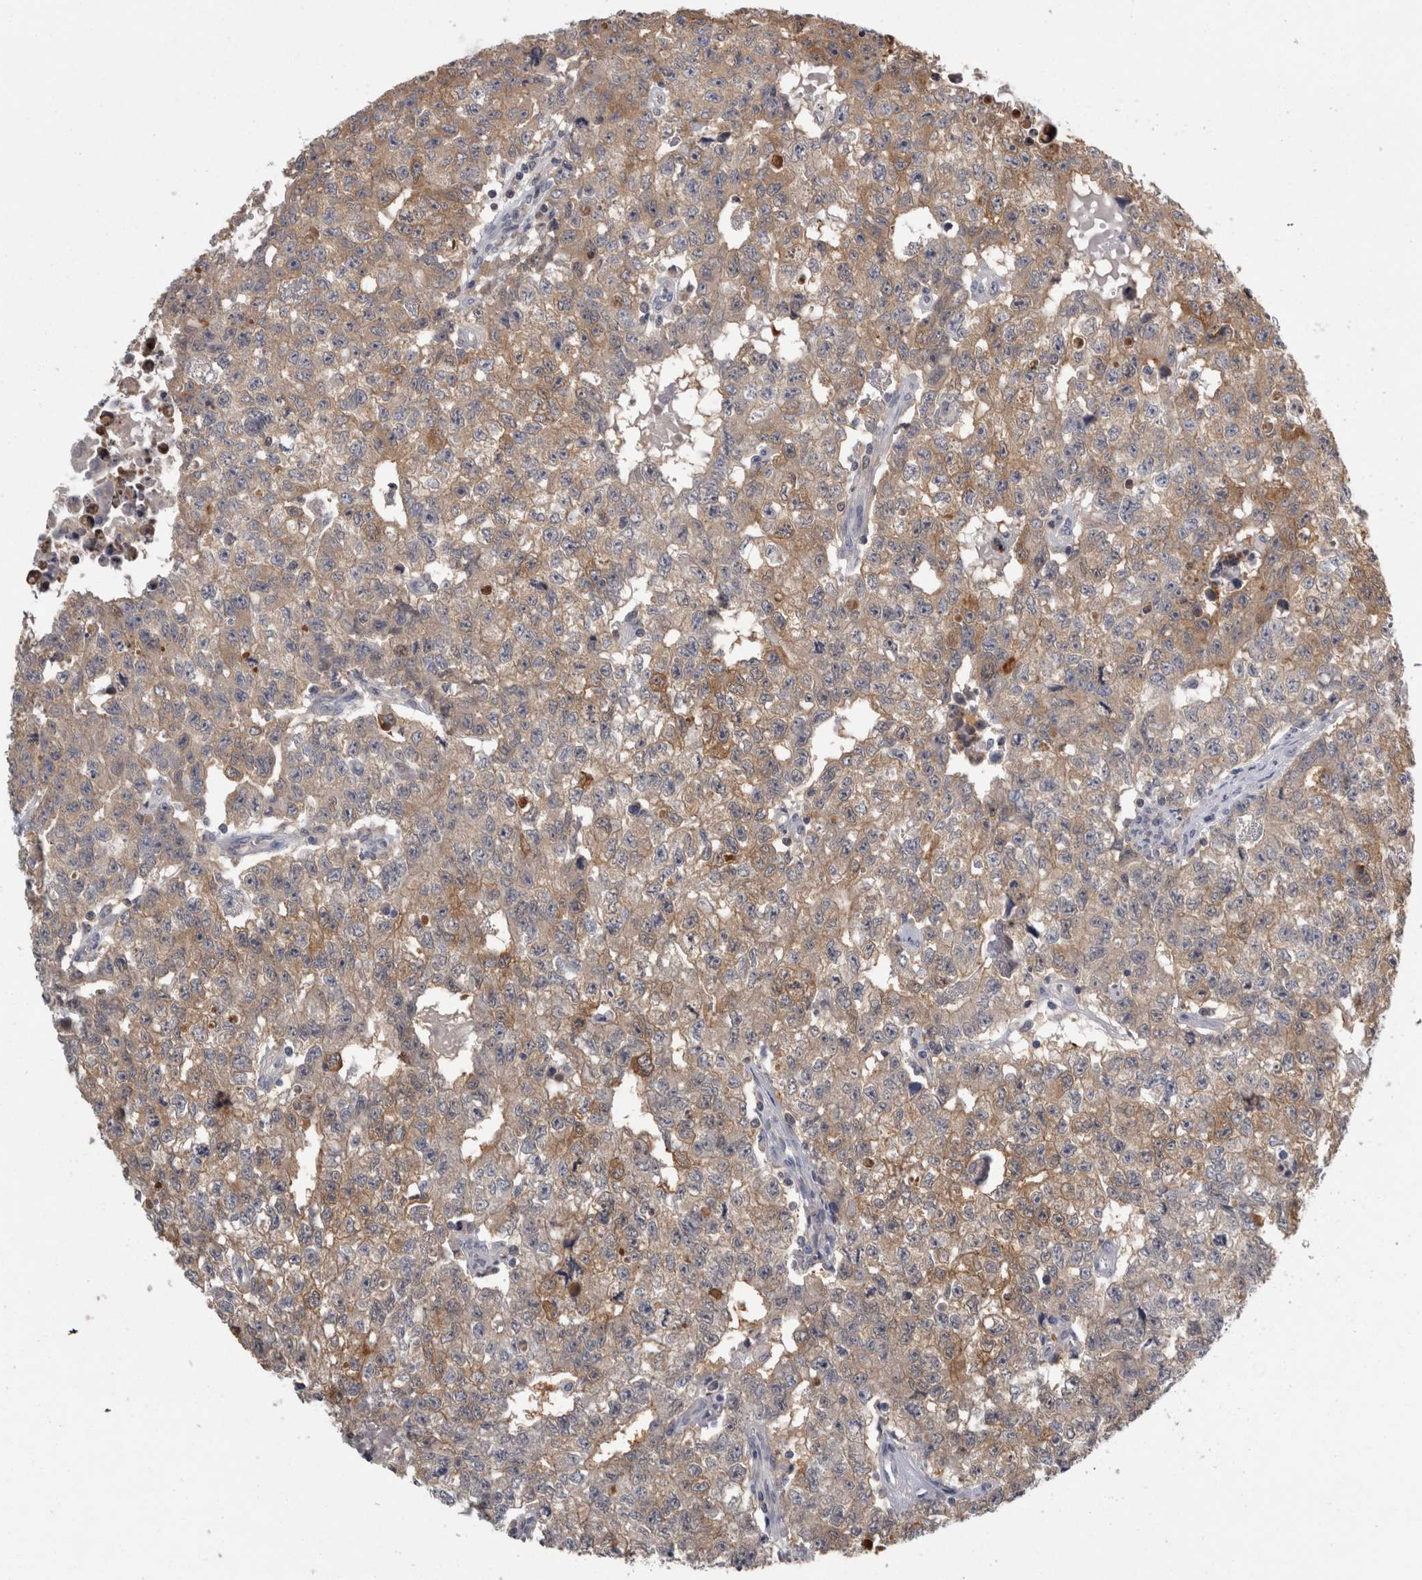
{"staining": {"intensity": "weak", "quantity": ">75%", "location": "cytoplasmic/membranous"}, "tissue": "testis cancer", "cell_type": "Tumor cells", "image_type": "cancer", "snomed": [{"axis": "morphology", "description": "Carcinoma, Embryonal, NOS"}, {"axis": "topography", "description": "Testis"}], "caption": "A brown stain shows weak cytoplasmic/membranous staining of a protein in human testis cancer tumor cells.", "gene": "TCAP", "patient": {"sex": "male", "age": 28}}